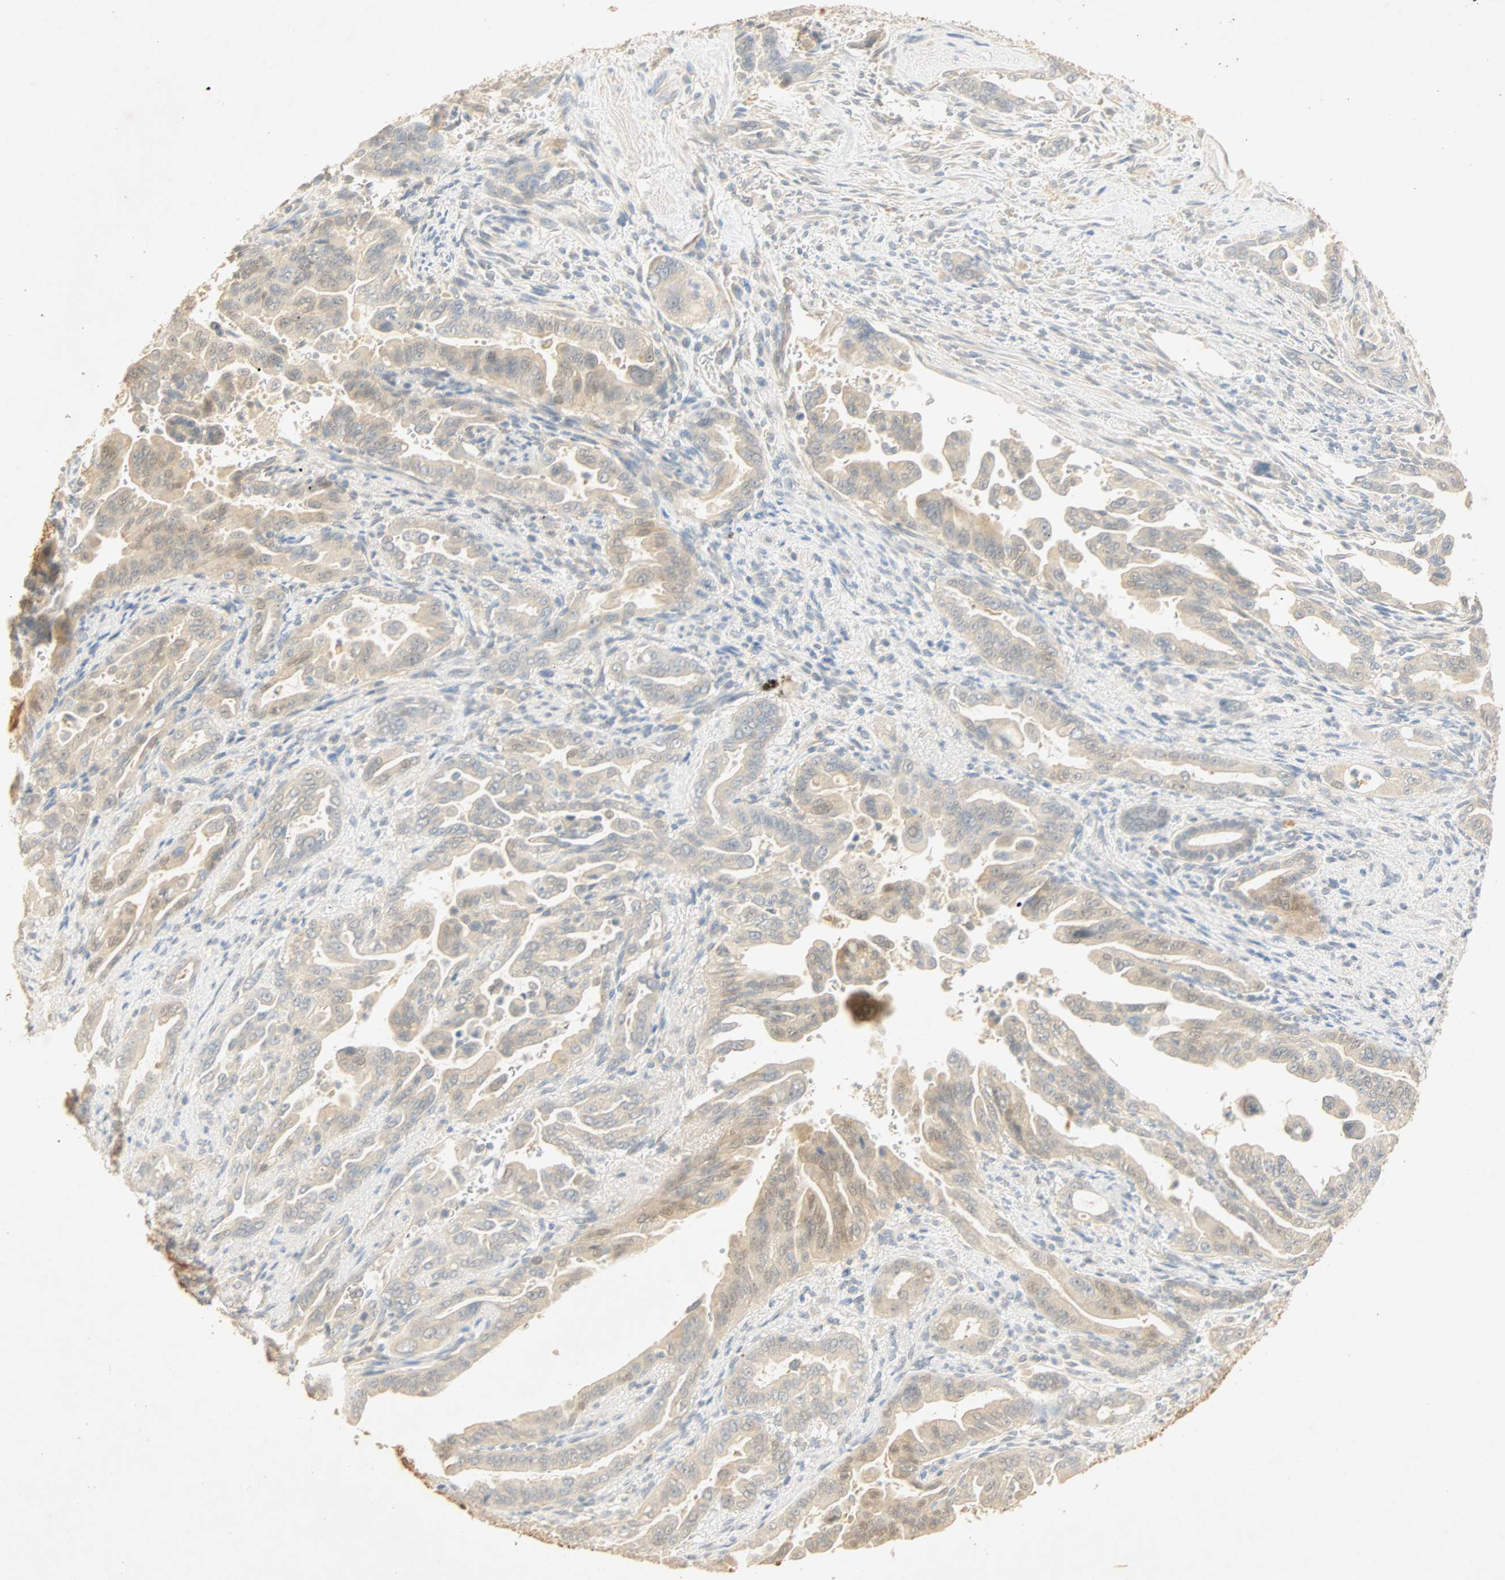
{"staining": {"intensity": "weak", "quantity": "25%-75%", "location": "cytoplasmic/membranous"}, "tissue": "pancreatic cancer", "cell_type": "Tumor cells", "image_type": "cancer", "snomed": [{"axis": "morphology", "description": "Adenocarcinoma, NOS"}, {"axis": "topography", "description": "Pancreas"}], "caption": "High-power microscopy captured an IHC photomicrograph of pancreatic cancer, revealing weak cytoplasmic/membranous expression in approximately 25%-75% of tumor cells. Immunohistochemistry stains the protein in brown and the nuclei are stained blue.", "gene": "SELENBP1", "patient": {"sex": "male", "age": 70}}